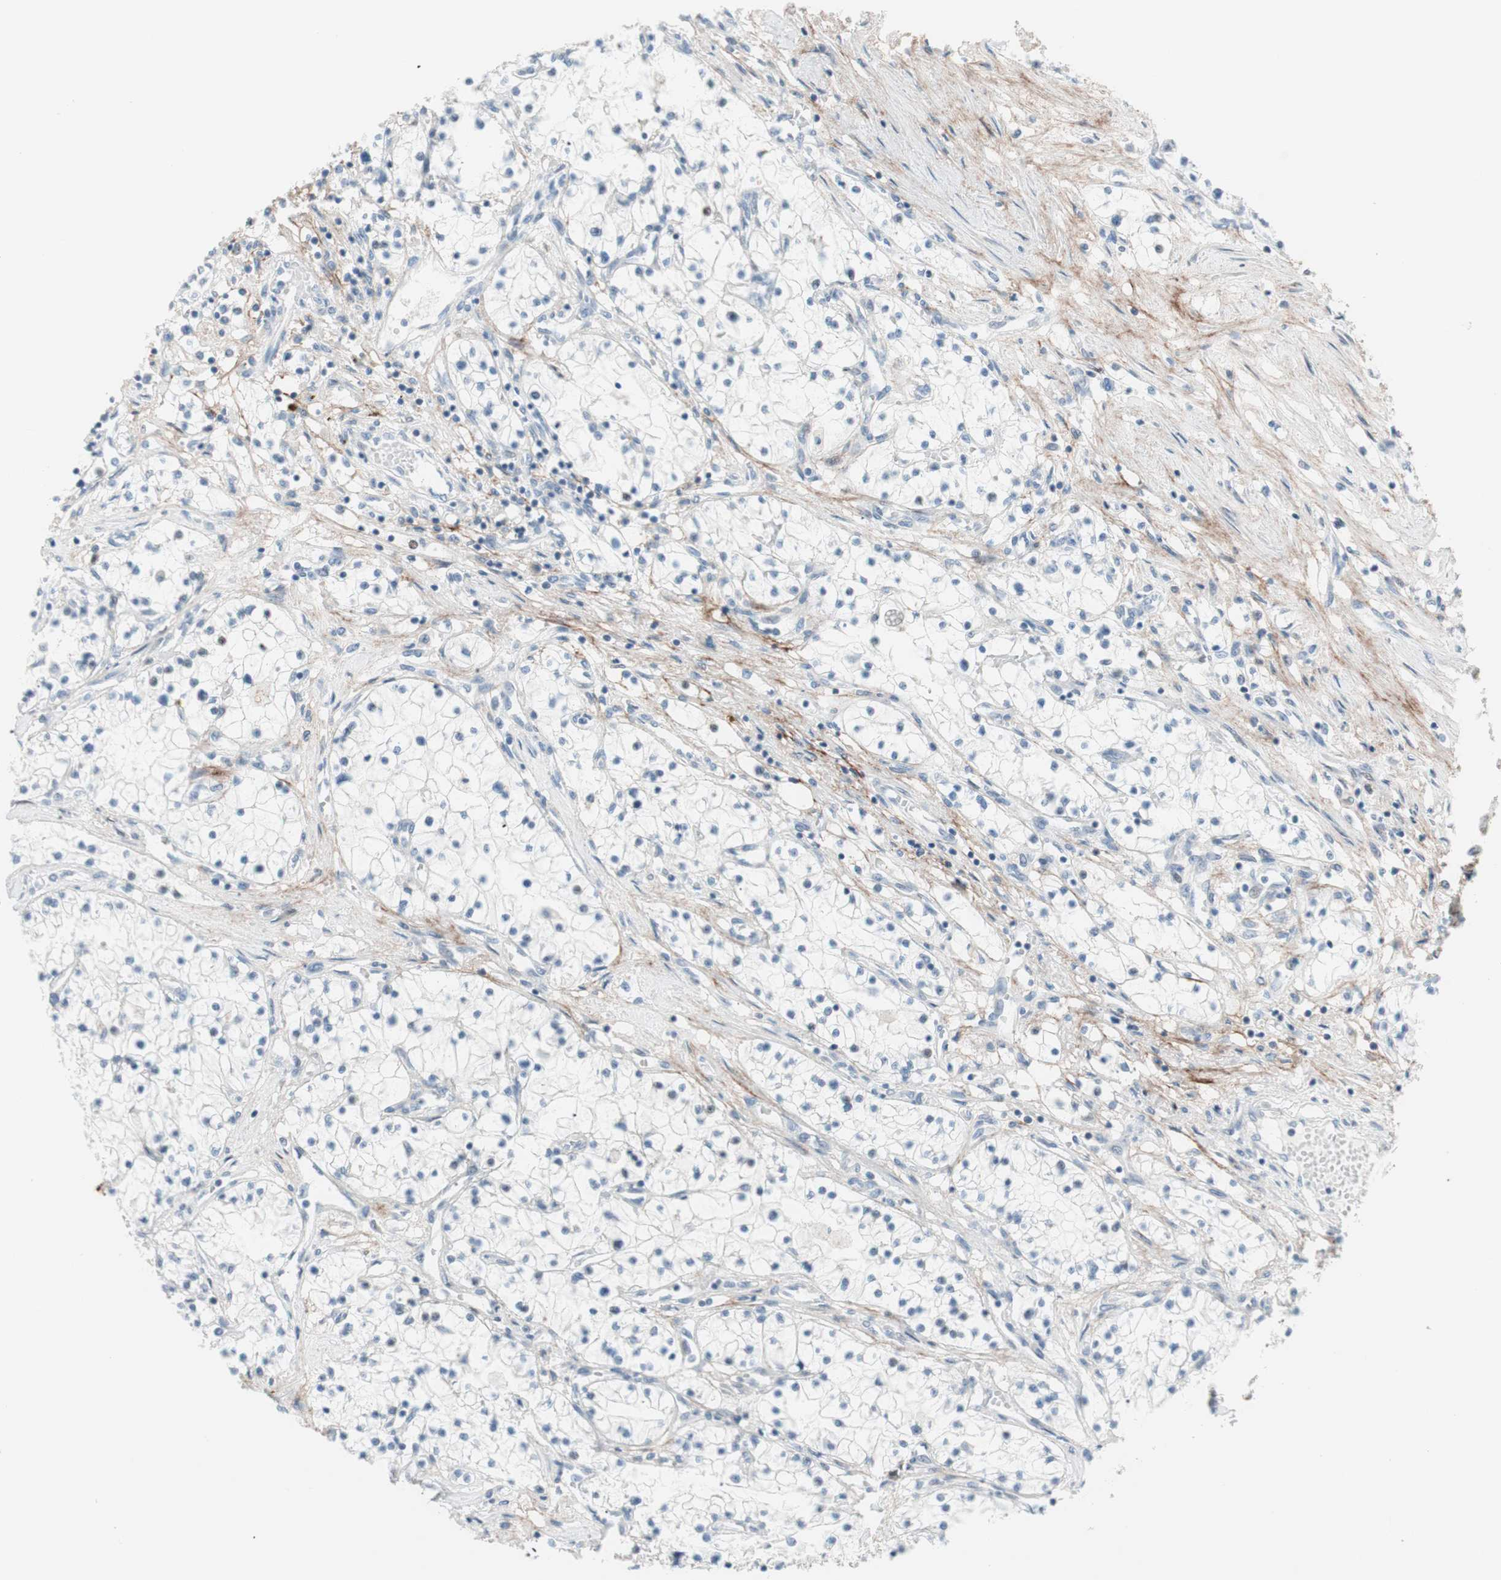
{"staining": {"intensity": "negative", "quantity": "none", "location": "none"}, "tissue": "renal cancer", "cell_type": "Tumor cells", "image_type": "cancer", "snomed": [{"axis": "morphology", "description": "Adenocarcinoma, NOS"}, {"axis": "topography", "description": "Kidney"}], "caption": "Immunohistochemistry photomicrograph of neoplastic tissue: human adenocarcinoma (renal) stained with DAB demonstrates no significant protein expression in tumor cells.", "gene": "FOSL1", "patient": {"sex": "male", "age": 68}}